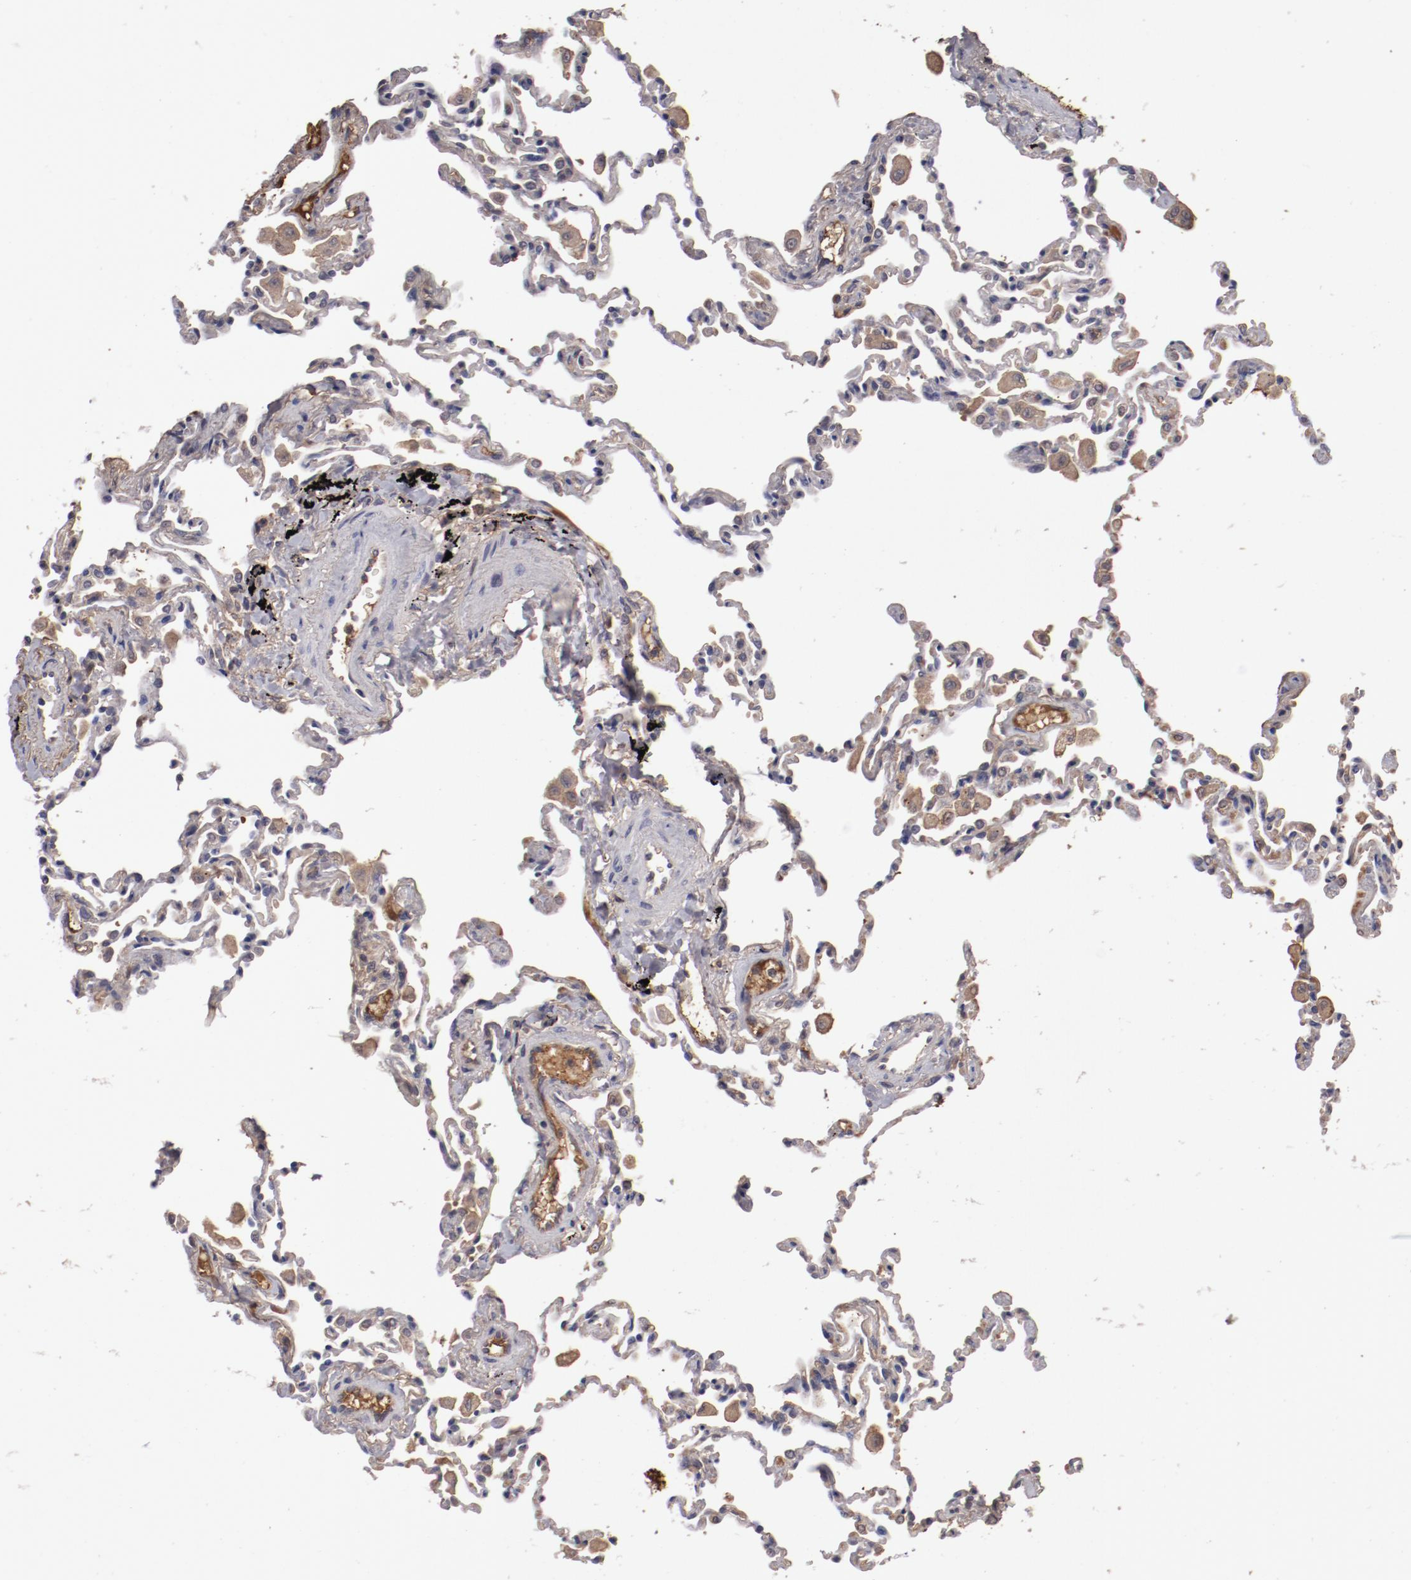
{"staining": {"intensity": "moderate", "quantity": "25%-75%", "location": "cytoplasmic/membranous"}, "tissue": "lung", "cell_type": "Alveolar cells", "image_type": "normal", "snomed": [{"axis": "morphology", "description": "Normal tissue, NOS"}, {"axis": "topography", "description": "Lung"}], "caption": "Approximately 25%-75% of alveolar cells in normal lung reveal moderate cytoplasmic/membranous protein staining as visualized by brown immunohistochemical staining.", "gene": "CP", "patient": {"sex": "male", "age": 59}}